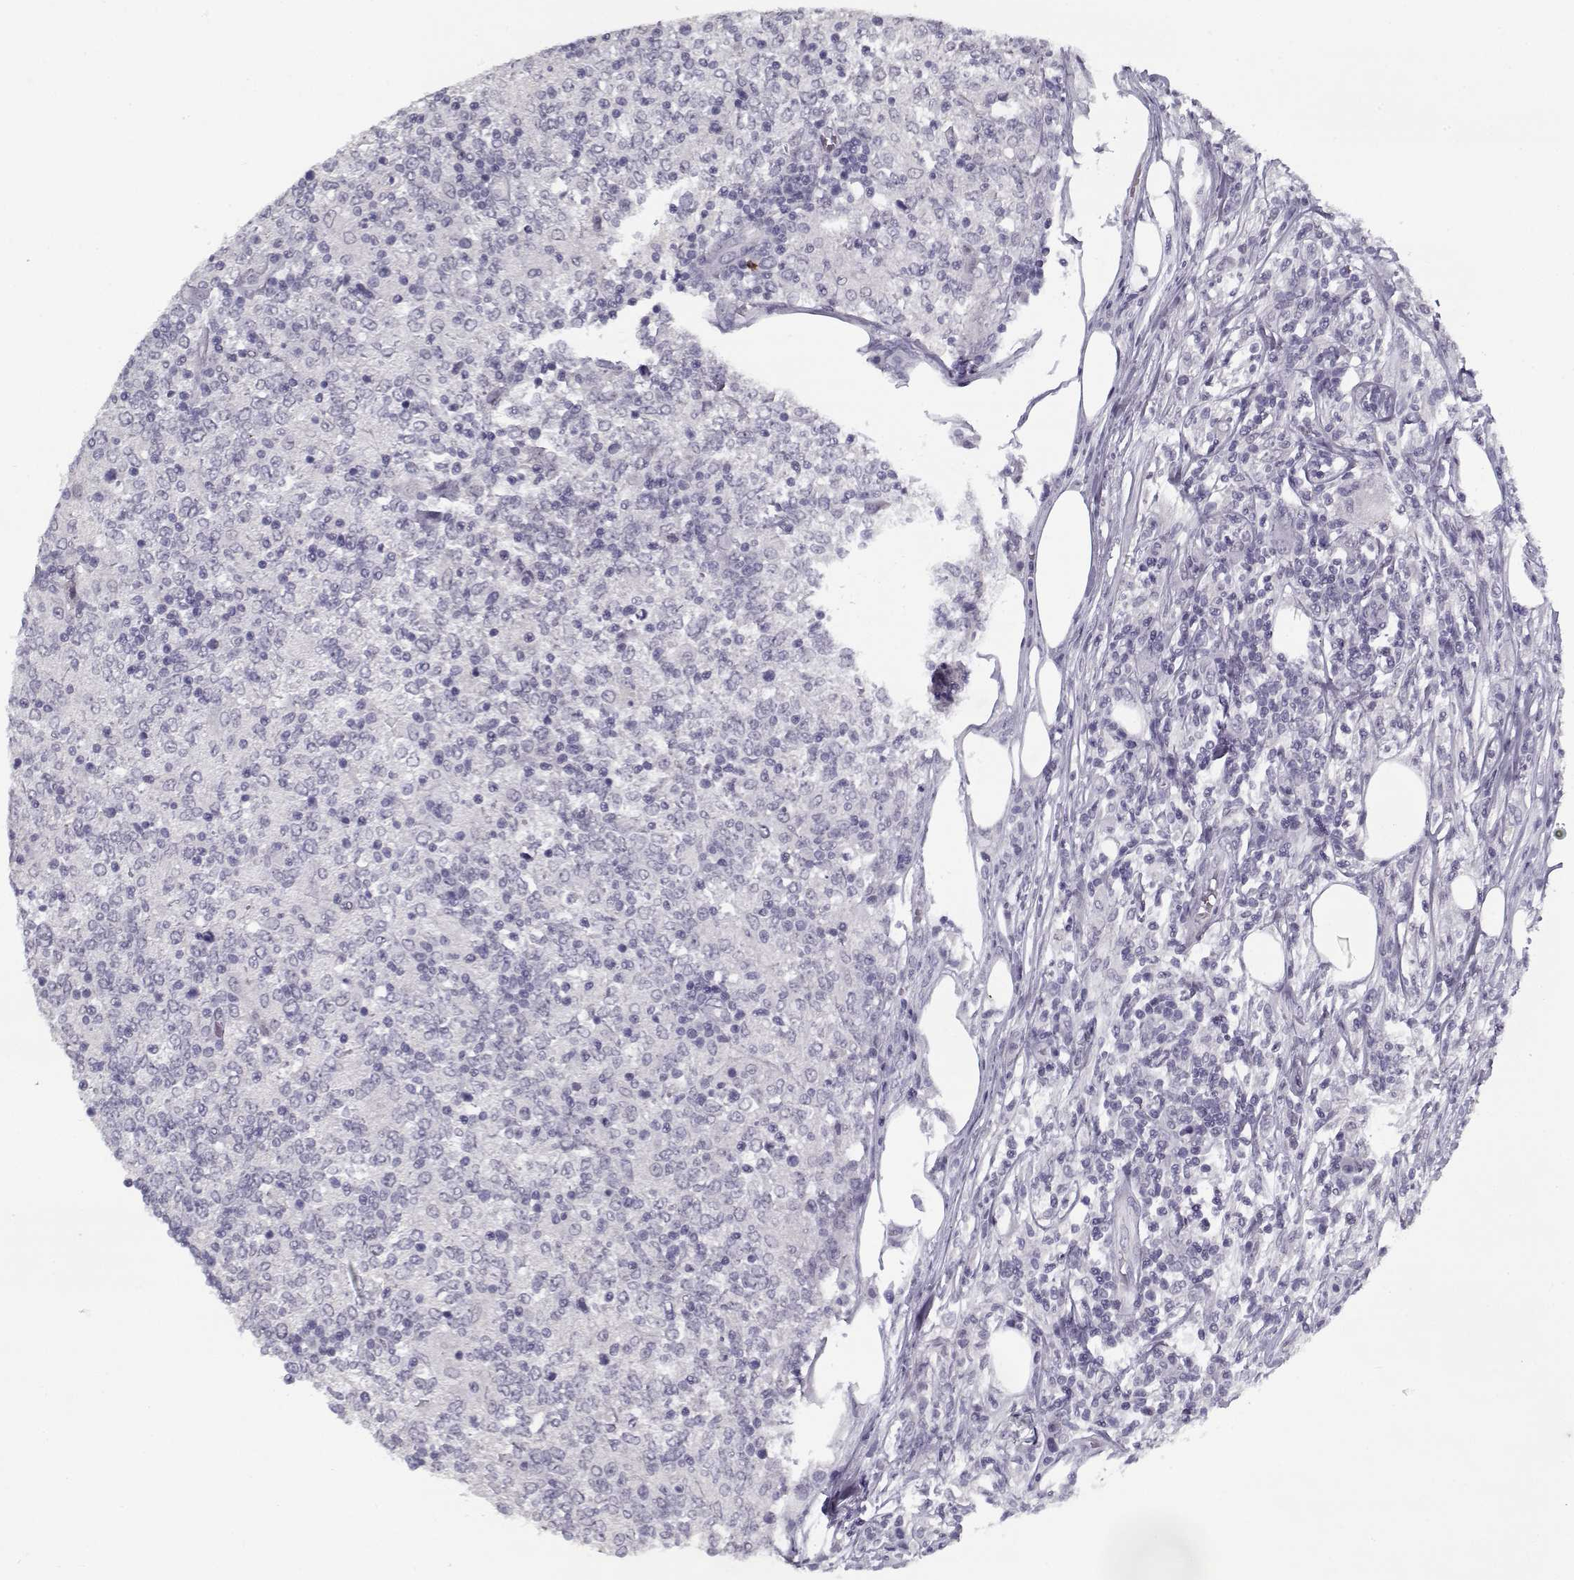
{"staining": {"intensity": "negative", "quantity": "none", "location": "none"}, "tissue": "lymphoma", "cell_type": "Tumor cells", "image_type": "cancer", "snomed": [{"axis": "morphology", "description": "Malignant lymphoma, non-Hodgkin's type, High grade"}, {"axis": "topography", "description": "Lymph node"}], "caption": "Immunohistochemistry histopathology image of lymphoma stained for a protein (brown), which demonstrates no expression in tumor cells. (DAB (3,3'-diaminobenzidine) immunohistochemistry, high magnification).", "gene": "RNF32", "patient": {"sex": "female", "age": 84}}